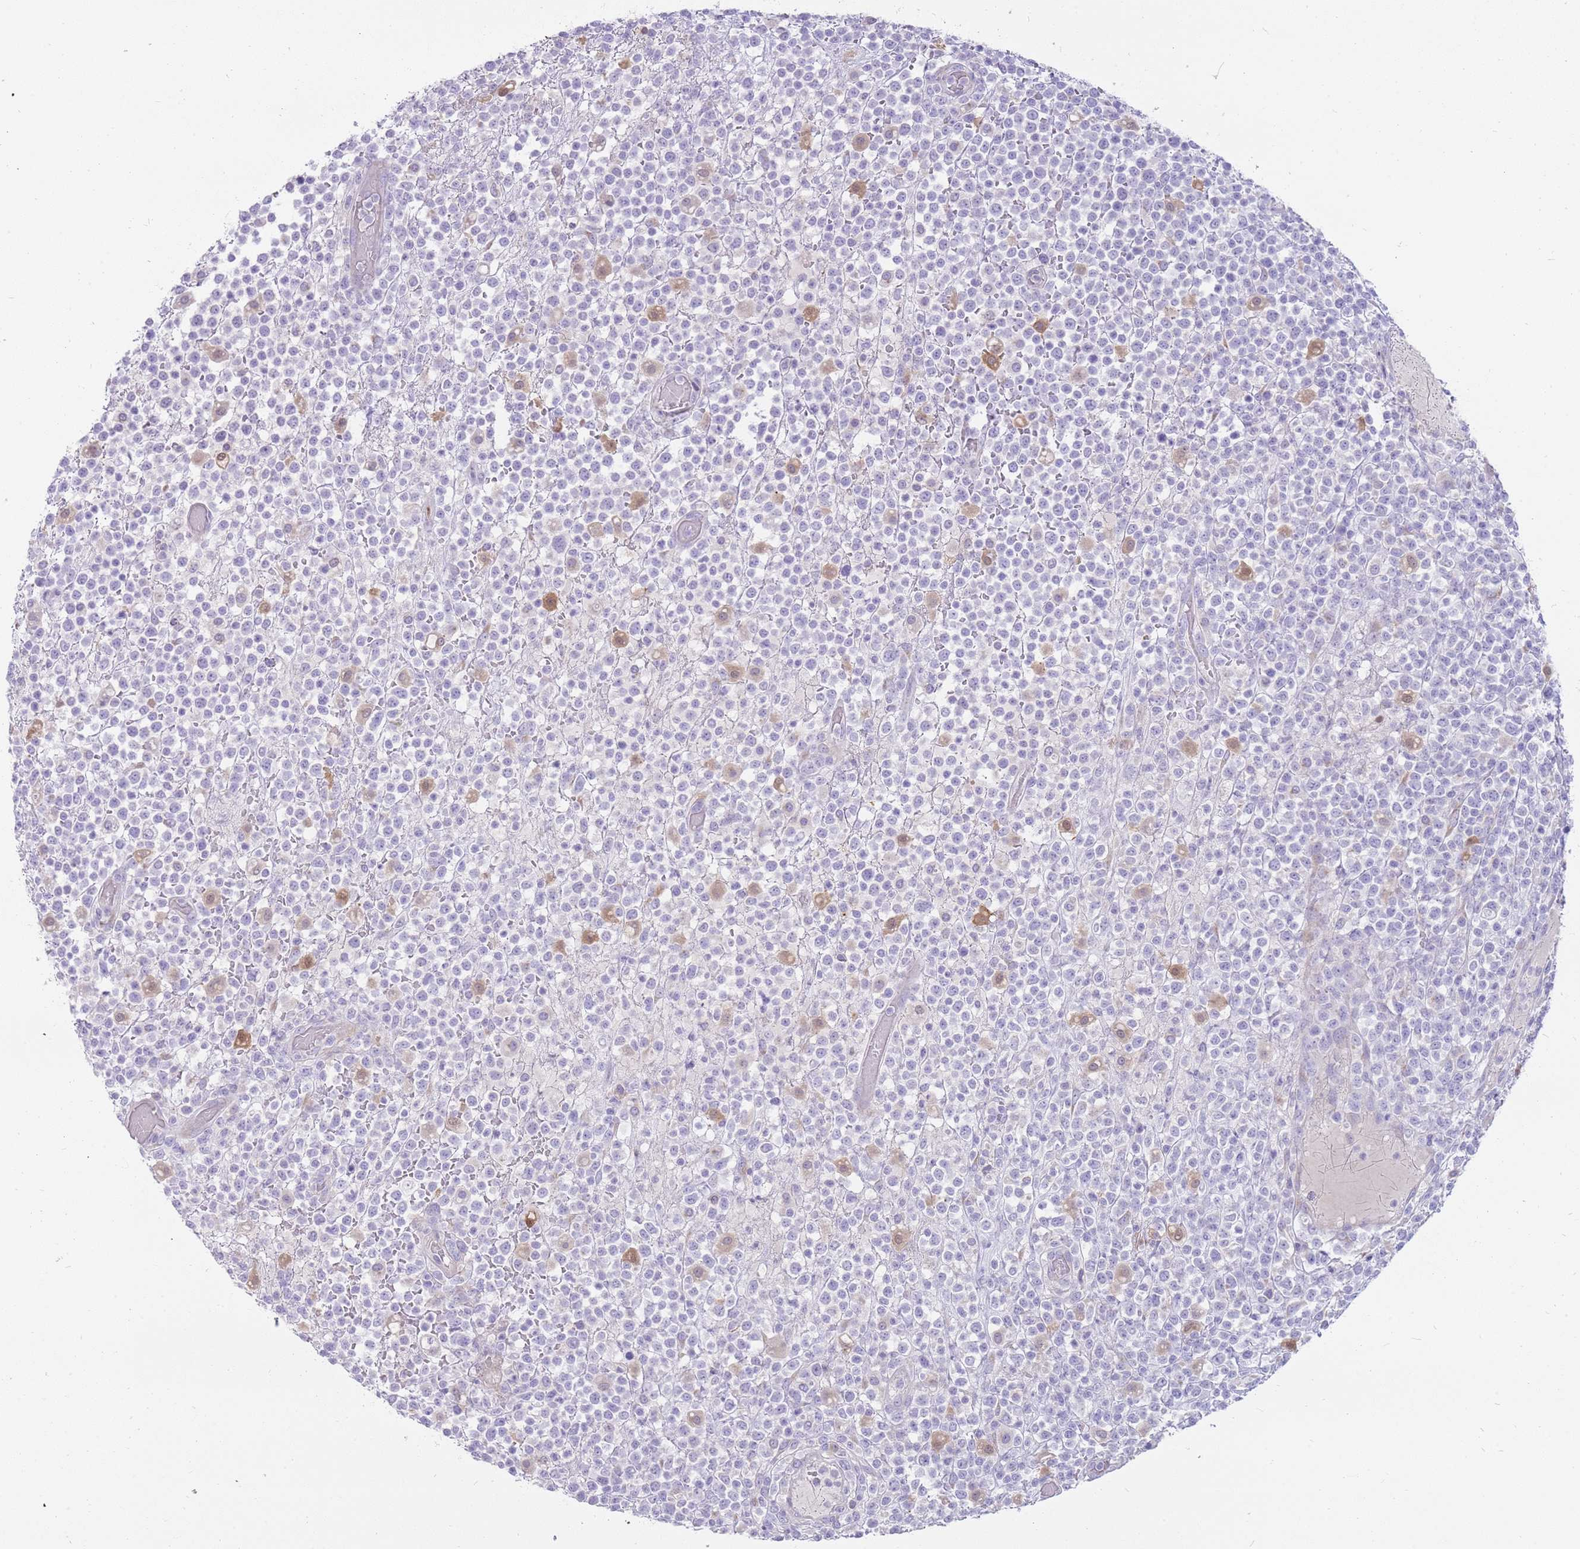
{"staining": {"intensity": "negative", "quantity": "none", "location": "none"}, "tissue": "lymphoma", "cell_type": "Tumor cells", "image_type": "cancer", "snomed": [{"axis": "morphology", "description": "Malignant lymphoma, non-Hodgkin's type, High grade"}, {"axis": "topography", "description": "Colon"}], "caption": "The photomicrograph reveals no significant expression in tumor cells of lymphoma.", "gene": "DIPK1C", "patient": {"sex": "female", "age": 53}}